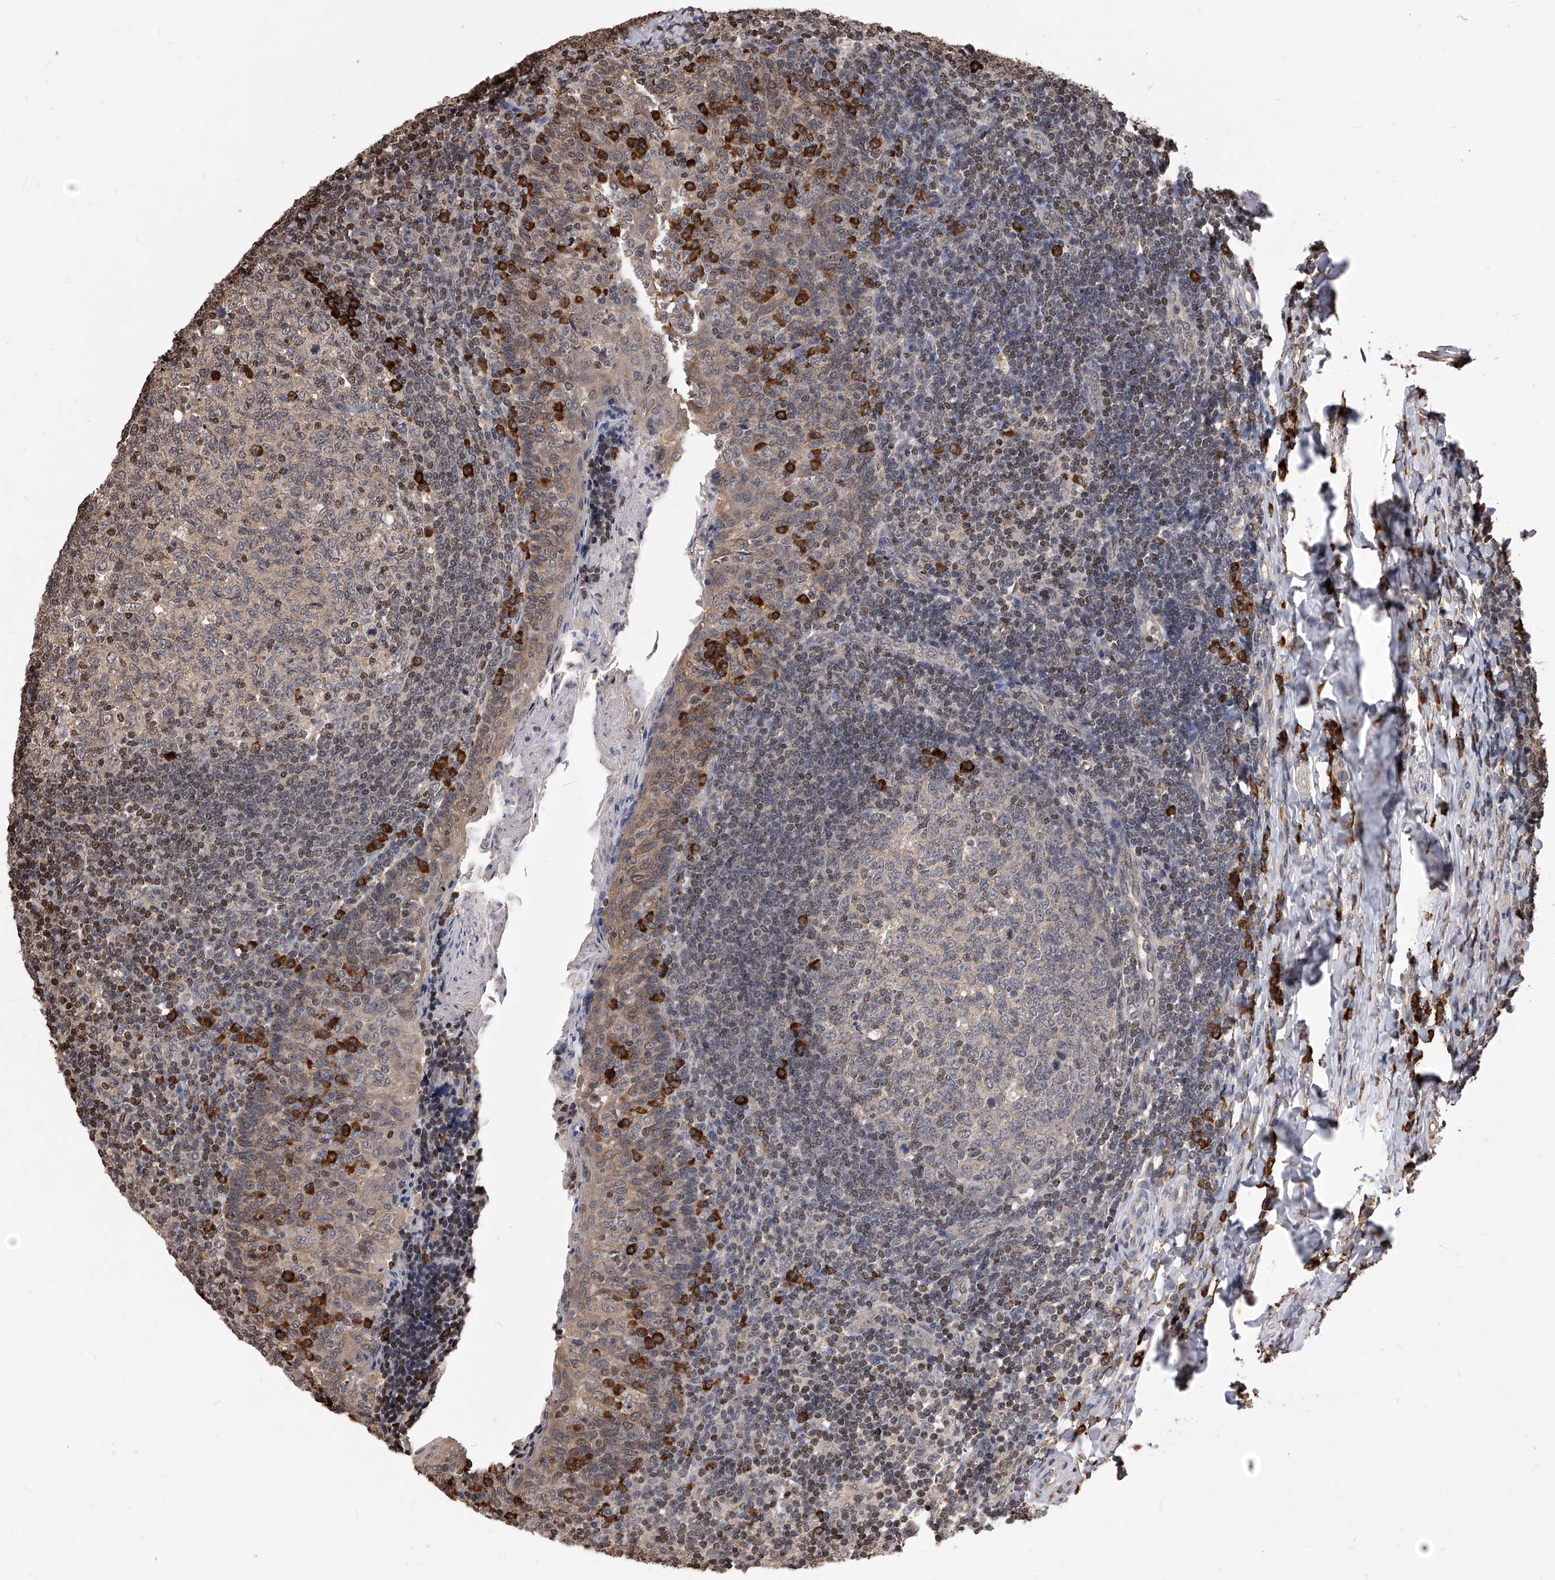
{"staining": {"intensity": "moderate", "quantity": "<25%", "location": "nuclear"}, "tissue": "tonsil", "cell_type": "Germinal center cells", "image_type": "normal", "snomed": [{"axis": "morphology", "description": "Normal tissue, NOS"}, {"axis": "topography", "description": "Tonsil"}], "caption": "High-magnification brightfield microscopy of normal tonsil stained with DAB (3,3'-diaminobenzidine) (brown) and counterstained with hematoxylin (blue). germinal center cells exhibit moderate nuclear positivity is identified in approximately<25% of cells.", "gene": "ID1", "patient": {"sex": "female", "age": 19}}